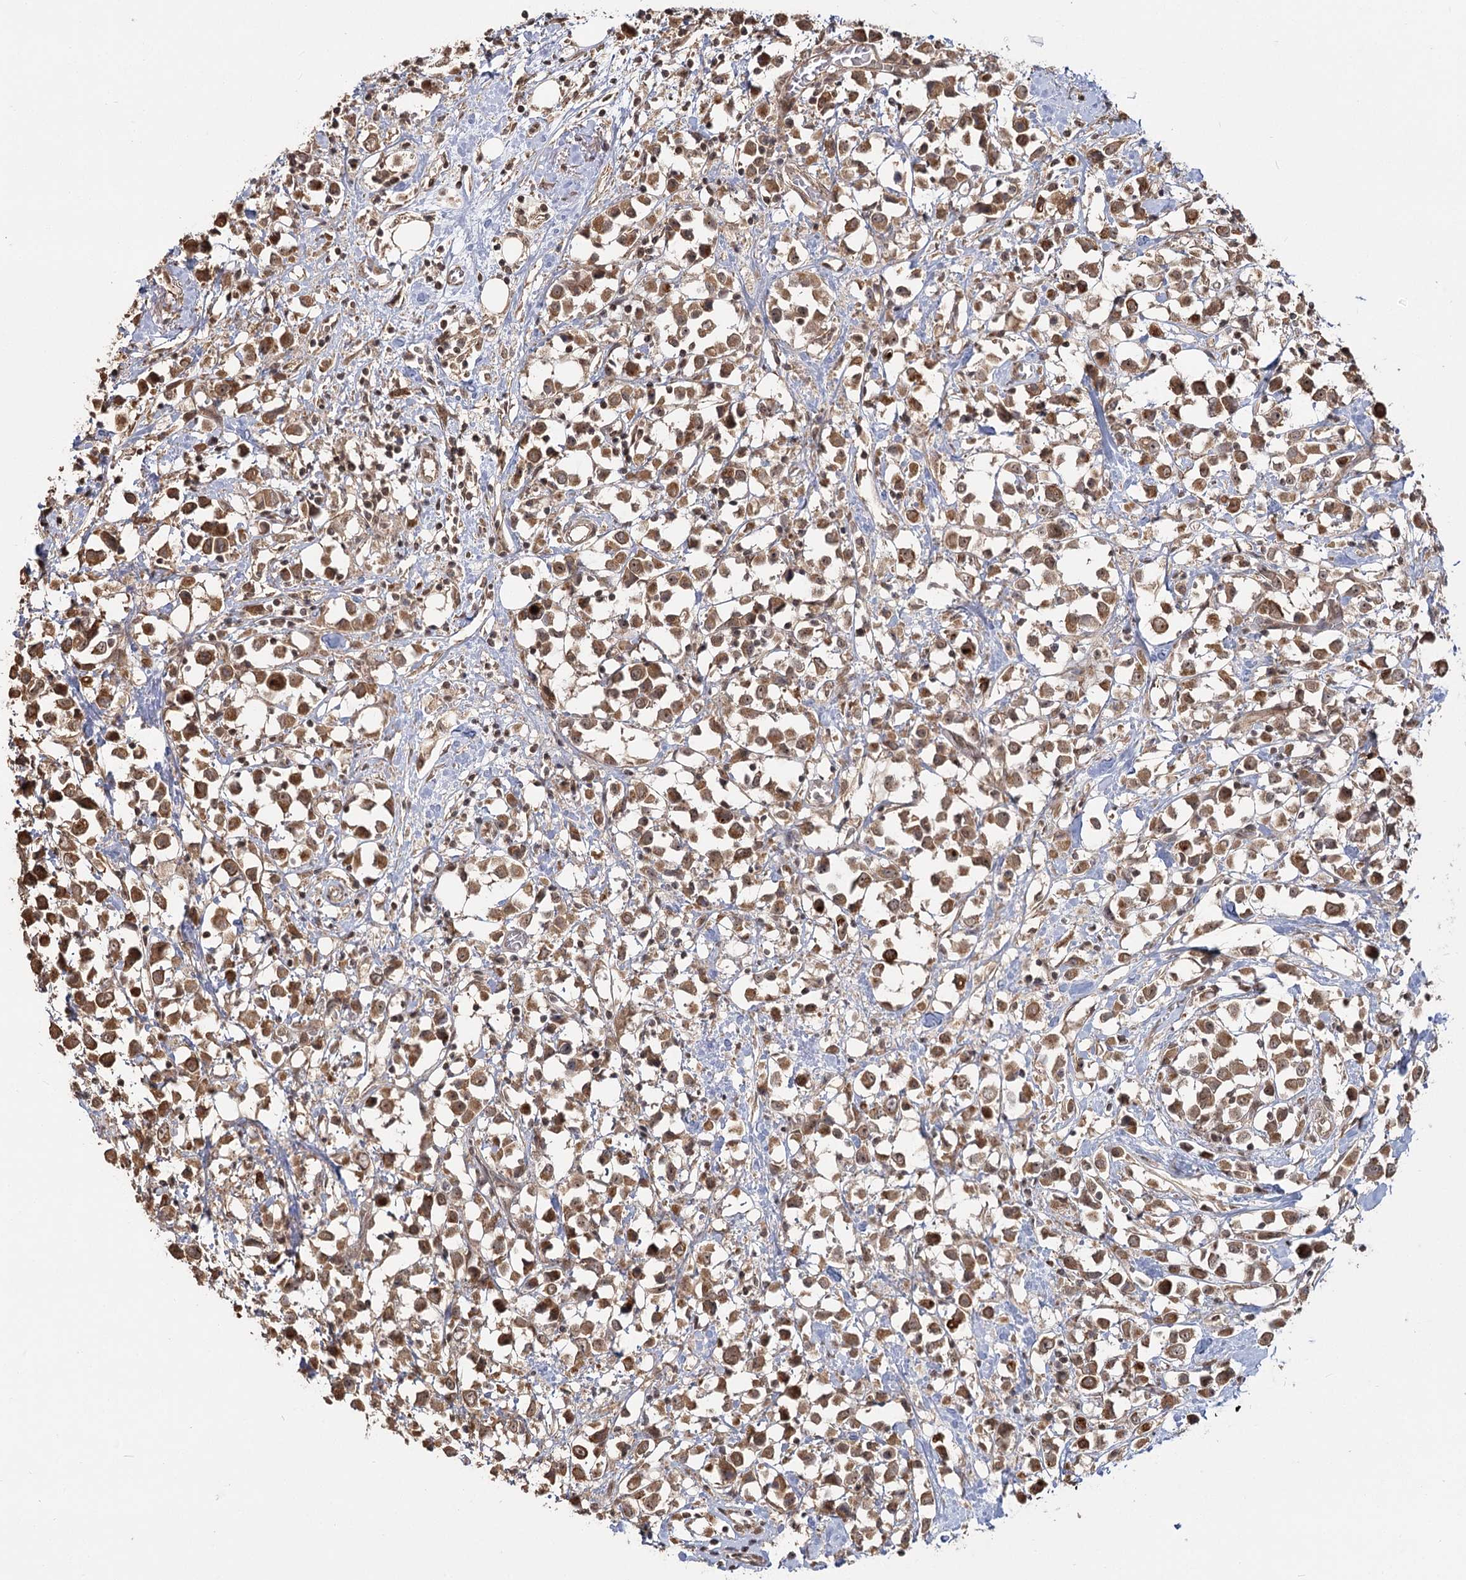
{"staining": {"intensity": "moderate", "quantity": ">75%", "location": "cytoplasmic/membranous"}, "tissue": "breast cancer", "cell_type": "Tumor cells", "image_type": "cancer", "snomed": [{"axis": "morphology", "description": "Duct carcinoma"}, {"axis": "topography", "description": "Breast"}], "caption": "A high-resolution micrograph shows IHC staining of breast invasive ductal carcinoma, which shows moderate cytoplasmic/membranous staining in about >75% of tumor cells.", "gene": "R3HDM2", "patient": {"sex": "female", "age": 61}}